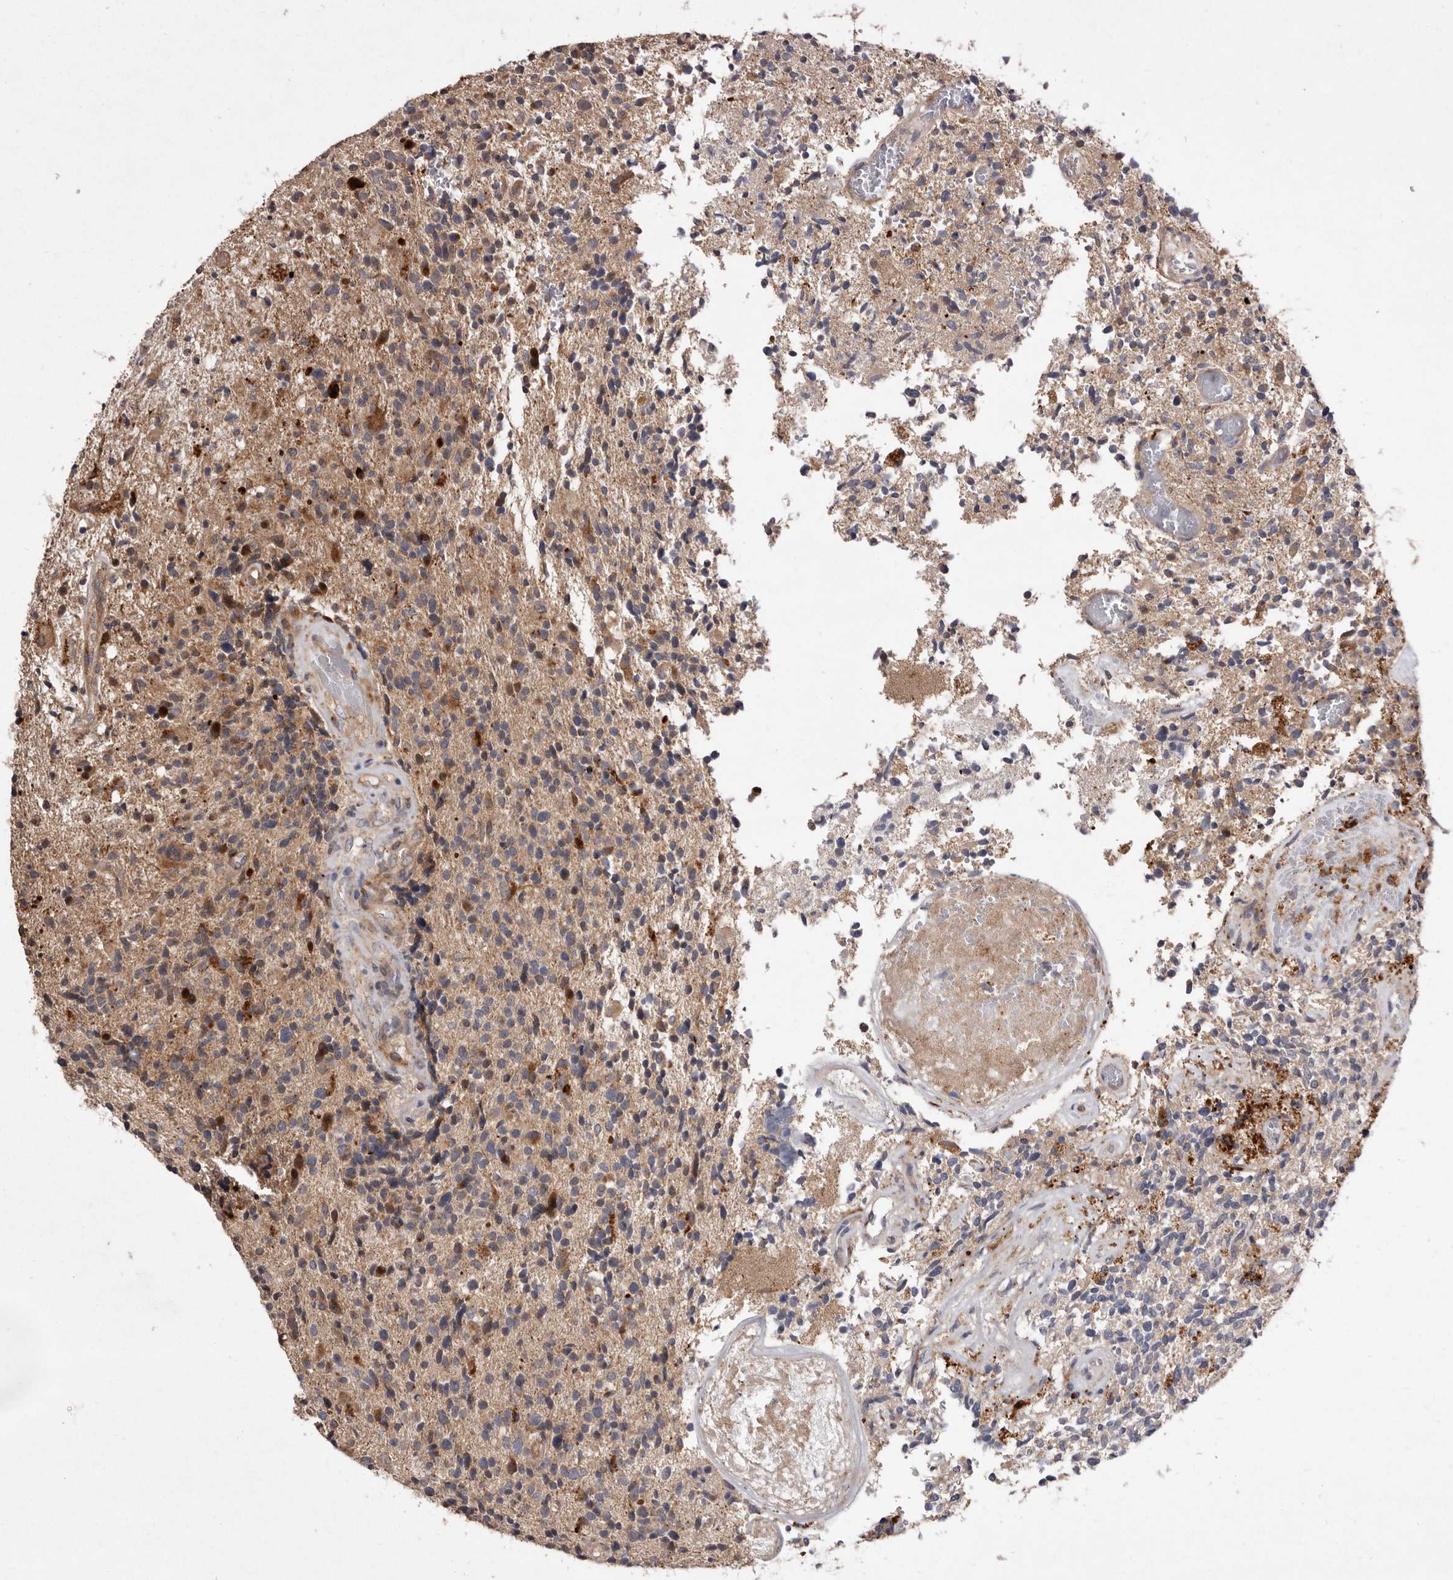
{"staining": {"intensity": "moderate", "quantity": ">75%", "location": "cytoplasmic/membranous"}, "tissue": "glioma", "cell_type": "Tumor cells", "image_type": "cancer", "snomed": [{"axis": "morphology", "description": "Glioma, malignant, High grade"}, {"axis": "topography", "description": "Brain"}], "caption": "Glioma stained with a brown dye shows moderate cytoplasmic/membranous positive expression in about >75% of tumor cells.", "gene": "FLAD1", "patient": {"sex": "male", "age": 72}}